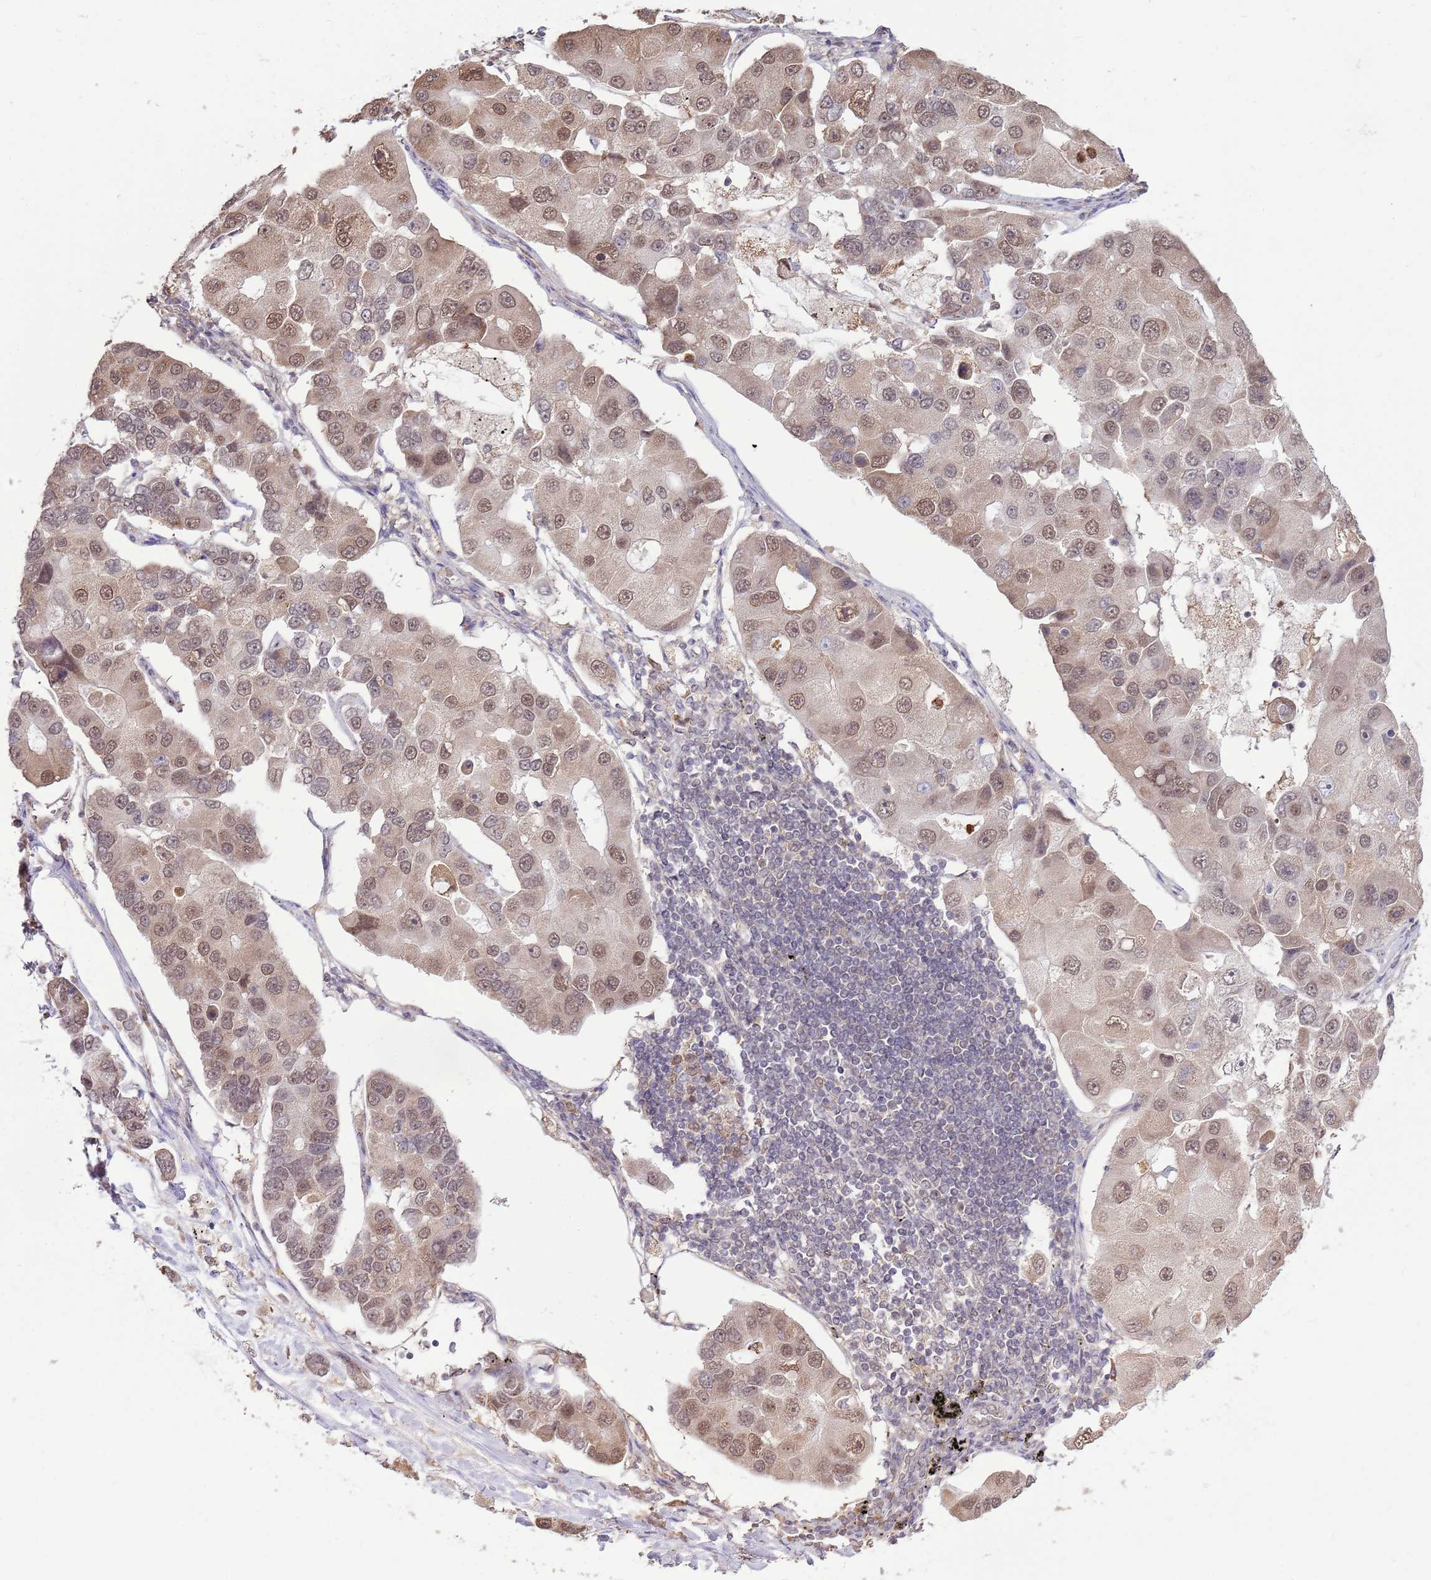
{"staining": {"intensity": "moderate", "quantity": "25%-75%", "location": "nuclear"}, "tissue": "lung cancer", "cell_type": "Tumor cells", "image_type": "cancer", "snomed": [{"axis": "morphology", "description": "Adenocarcinoma, NOS"}, {"axis": "topography", "description": "Lung"}], "caption": "Adenocarcinoma (lung) stained with IHC displays moderate nuclear expression in approximately 25%-75% of tumor cells.", "gene": "AMIGO1", "patient": {"sex": "female", "age": 54}}